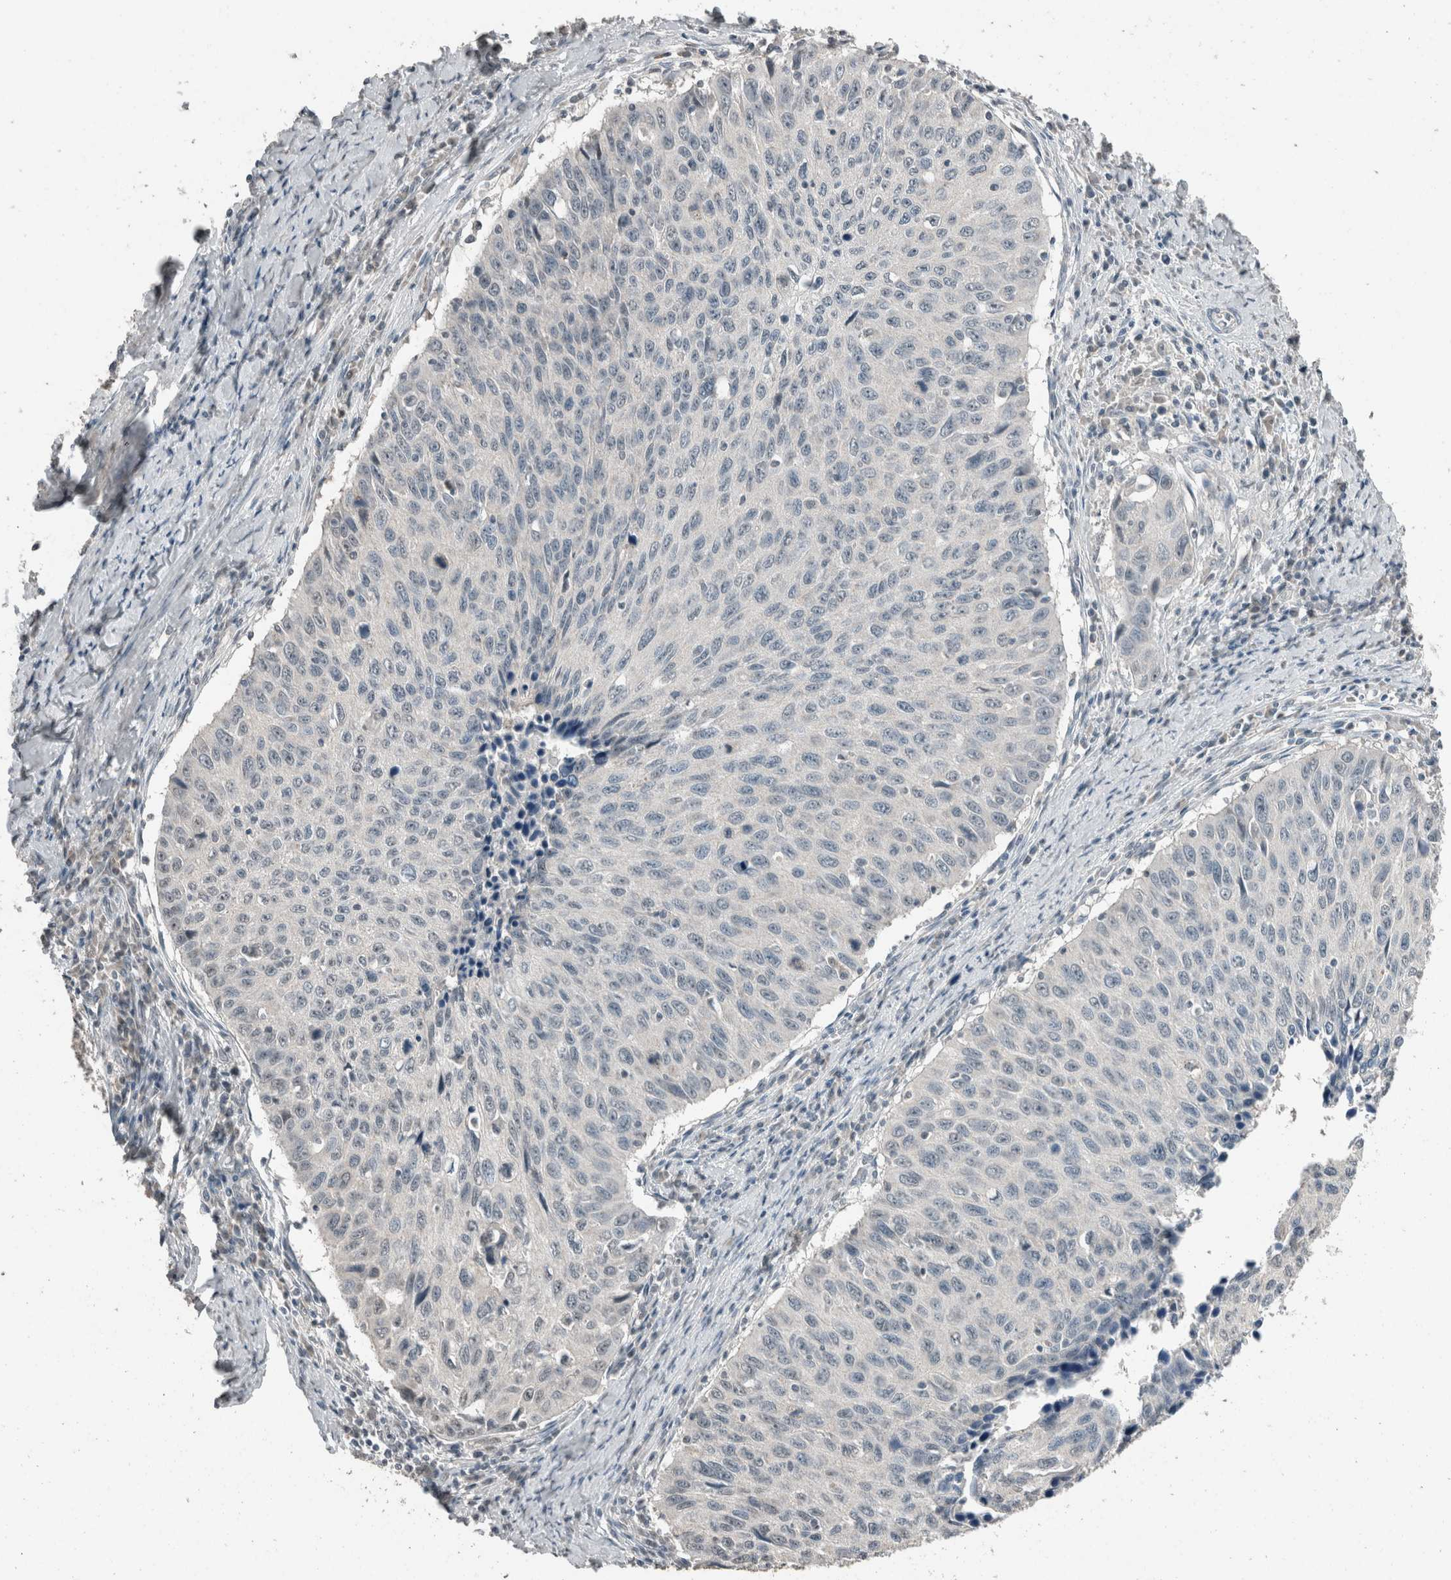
{"staining": {"intensity": "negative", "quantity": "none", "location": "none"}, "tissue": "cervical cancer", "cell_type": "Tumor cells", "image_type": "cancer", "snomed": [{"axis": "morphology", "description": "Squamous cell carcinoma, NOS"}, {"axis": "topography", "description": "Cervix"}], "caption": "Cervical squamous cell carcinoma stained for a protein using IHC shows no positivity tumor cells.", "gene": "ACVR2B", "patient": {"sex": "female", "age": 53}}